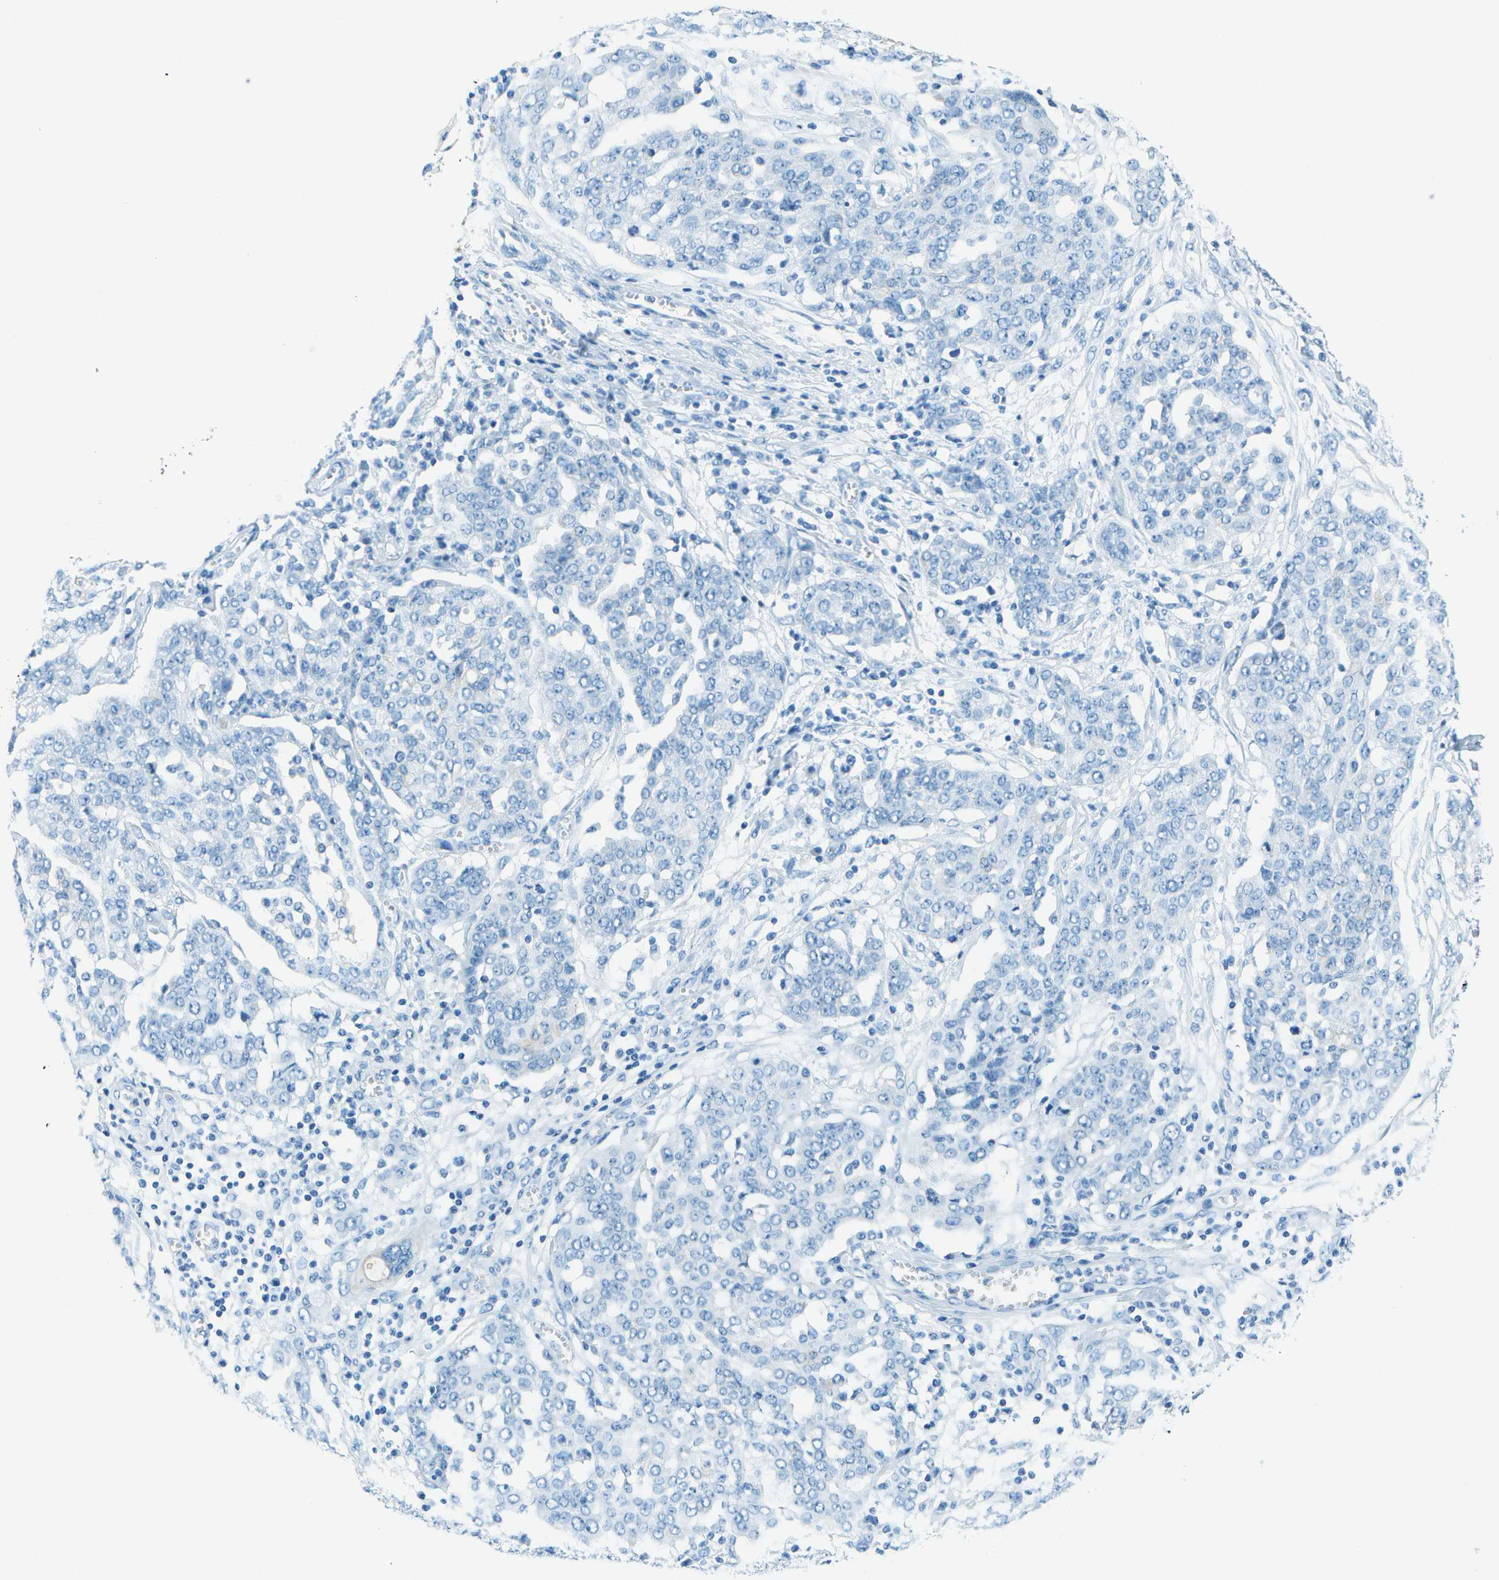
{"staining": {"intensity": "negative", "quantity": "none", "location": "none"}, "tissue": "ovarian cancer", "cell_type": "Tumor cells", "image_type": "cancer", "snomed": [{"axis": "morphology", "description": "Cystadenocarcinoma, serous, NOS"}, {"axis": "topography", "description": "Soft tissue"}, {"axis": "topography", "description": "Ovary"}], "caption": "This is a image of immunohistochemistry staining of serous cystadenocarcinoma (ovarian), which shows no staining in tumor cells. The staining was performed using DAB (3,3'-diaminobenzidine) to visualize the protein expression in brown, while the nuclei were stained in blue with hematoxylin (Magnification: 20x).", "gene": "SLC16A10", "patient": {"sex": "female", "age": 57}}